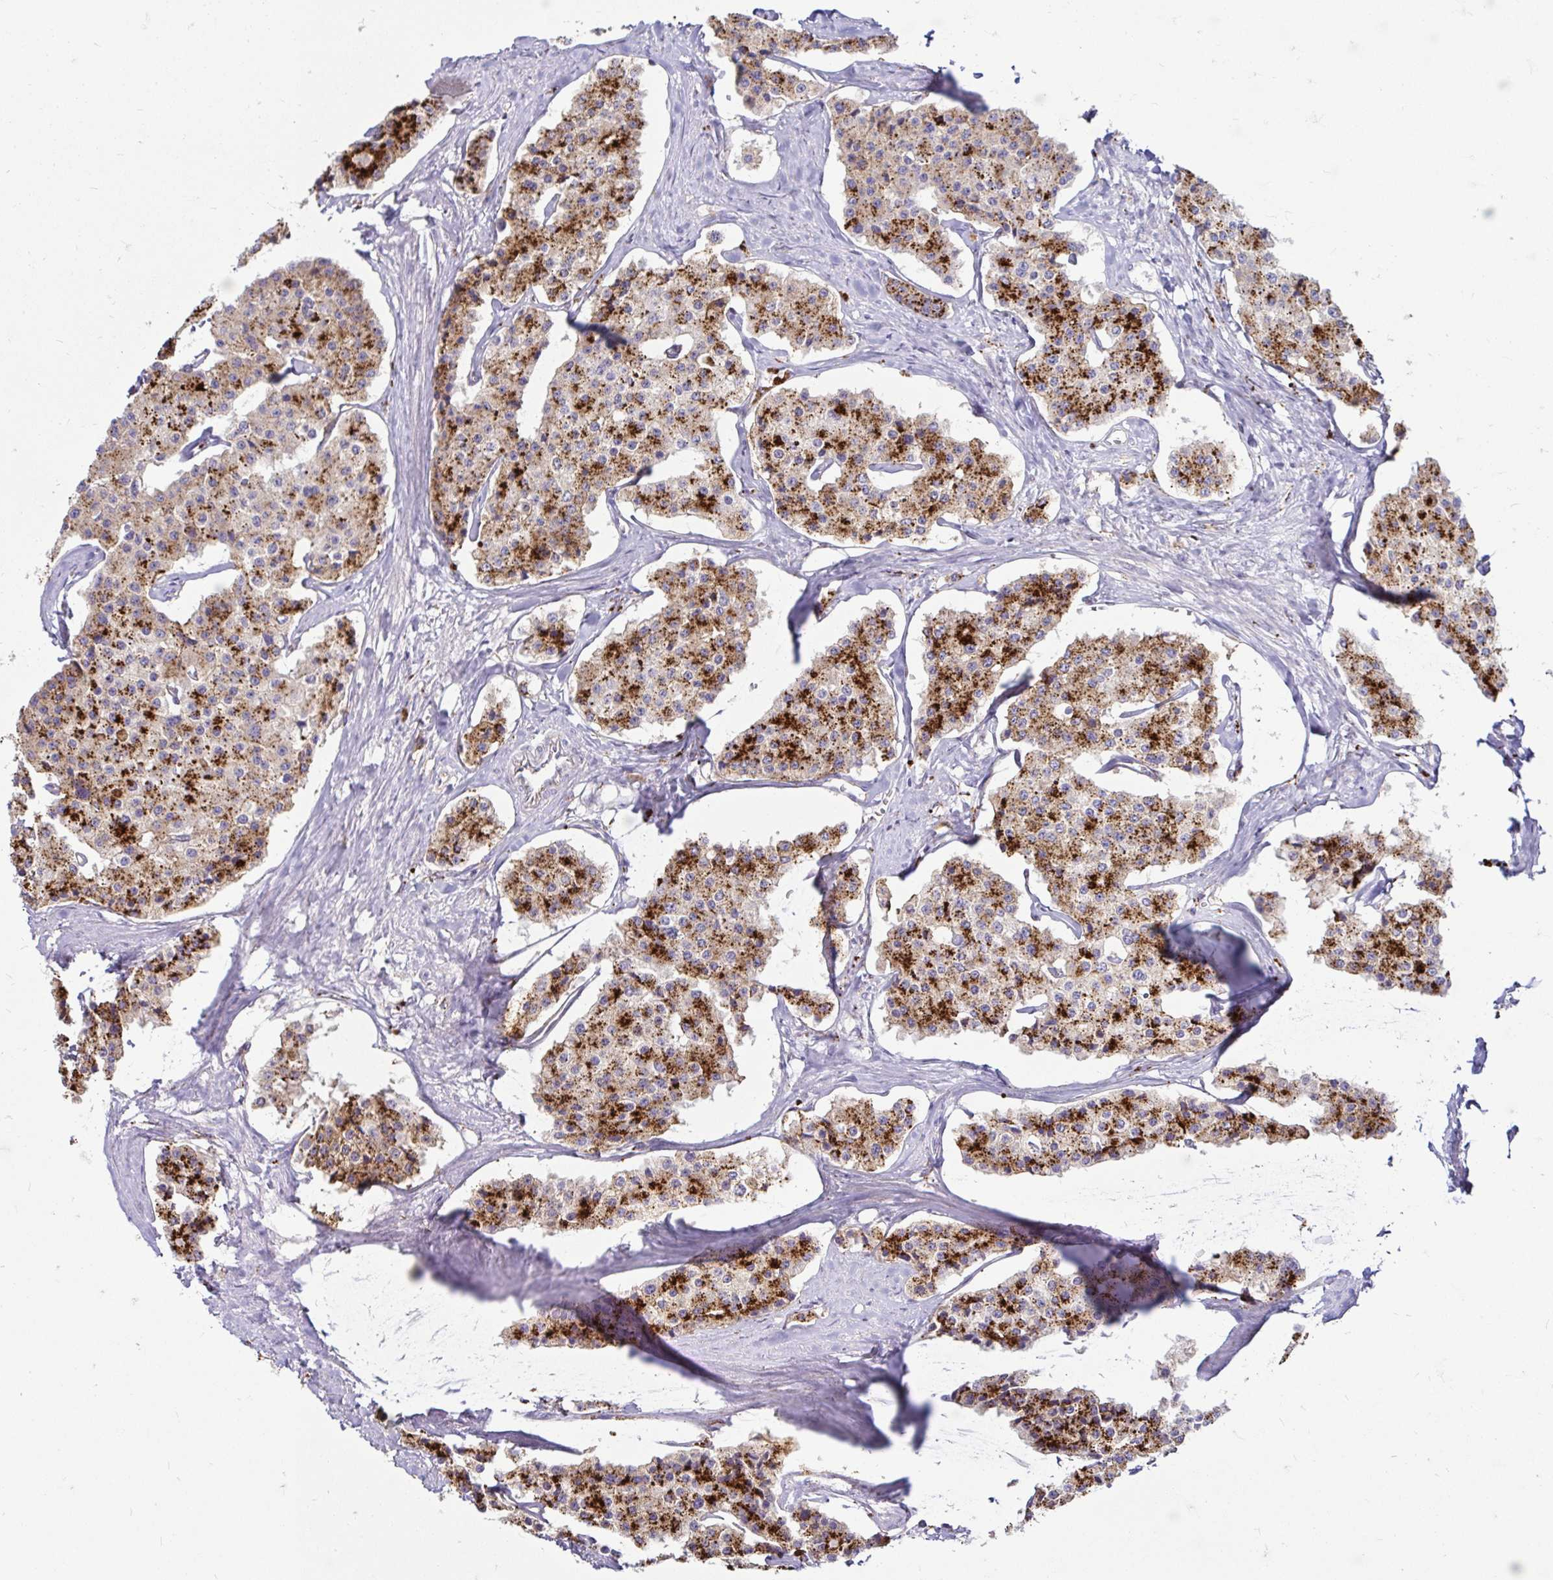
{"staining": {"intensity": "strong", "quantity": ">75%", "location": "cytoplasmic/membranous"}, "tissue": "carcinoid", "cell_type": "Tumor cells", "image_type": "cancer", "snomed": [{"axis": "morphology", "description": "Carcinoid, malignant, NOS"}, {"axis": "topography", "description": "Small intestine"}], "caption": "Carcinoid (malignant) was stained to show a protein in brown. There is high levels of strong cytoplasmic/membranous expression in approximately >75% of tumor cells.", "gene": "FUCA1", "patient": {"sex": "female", "age": 65}}